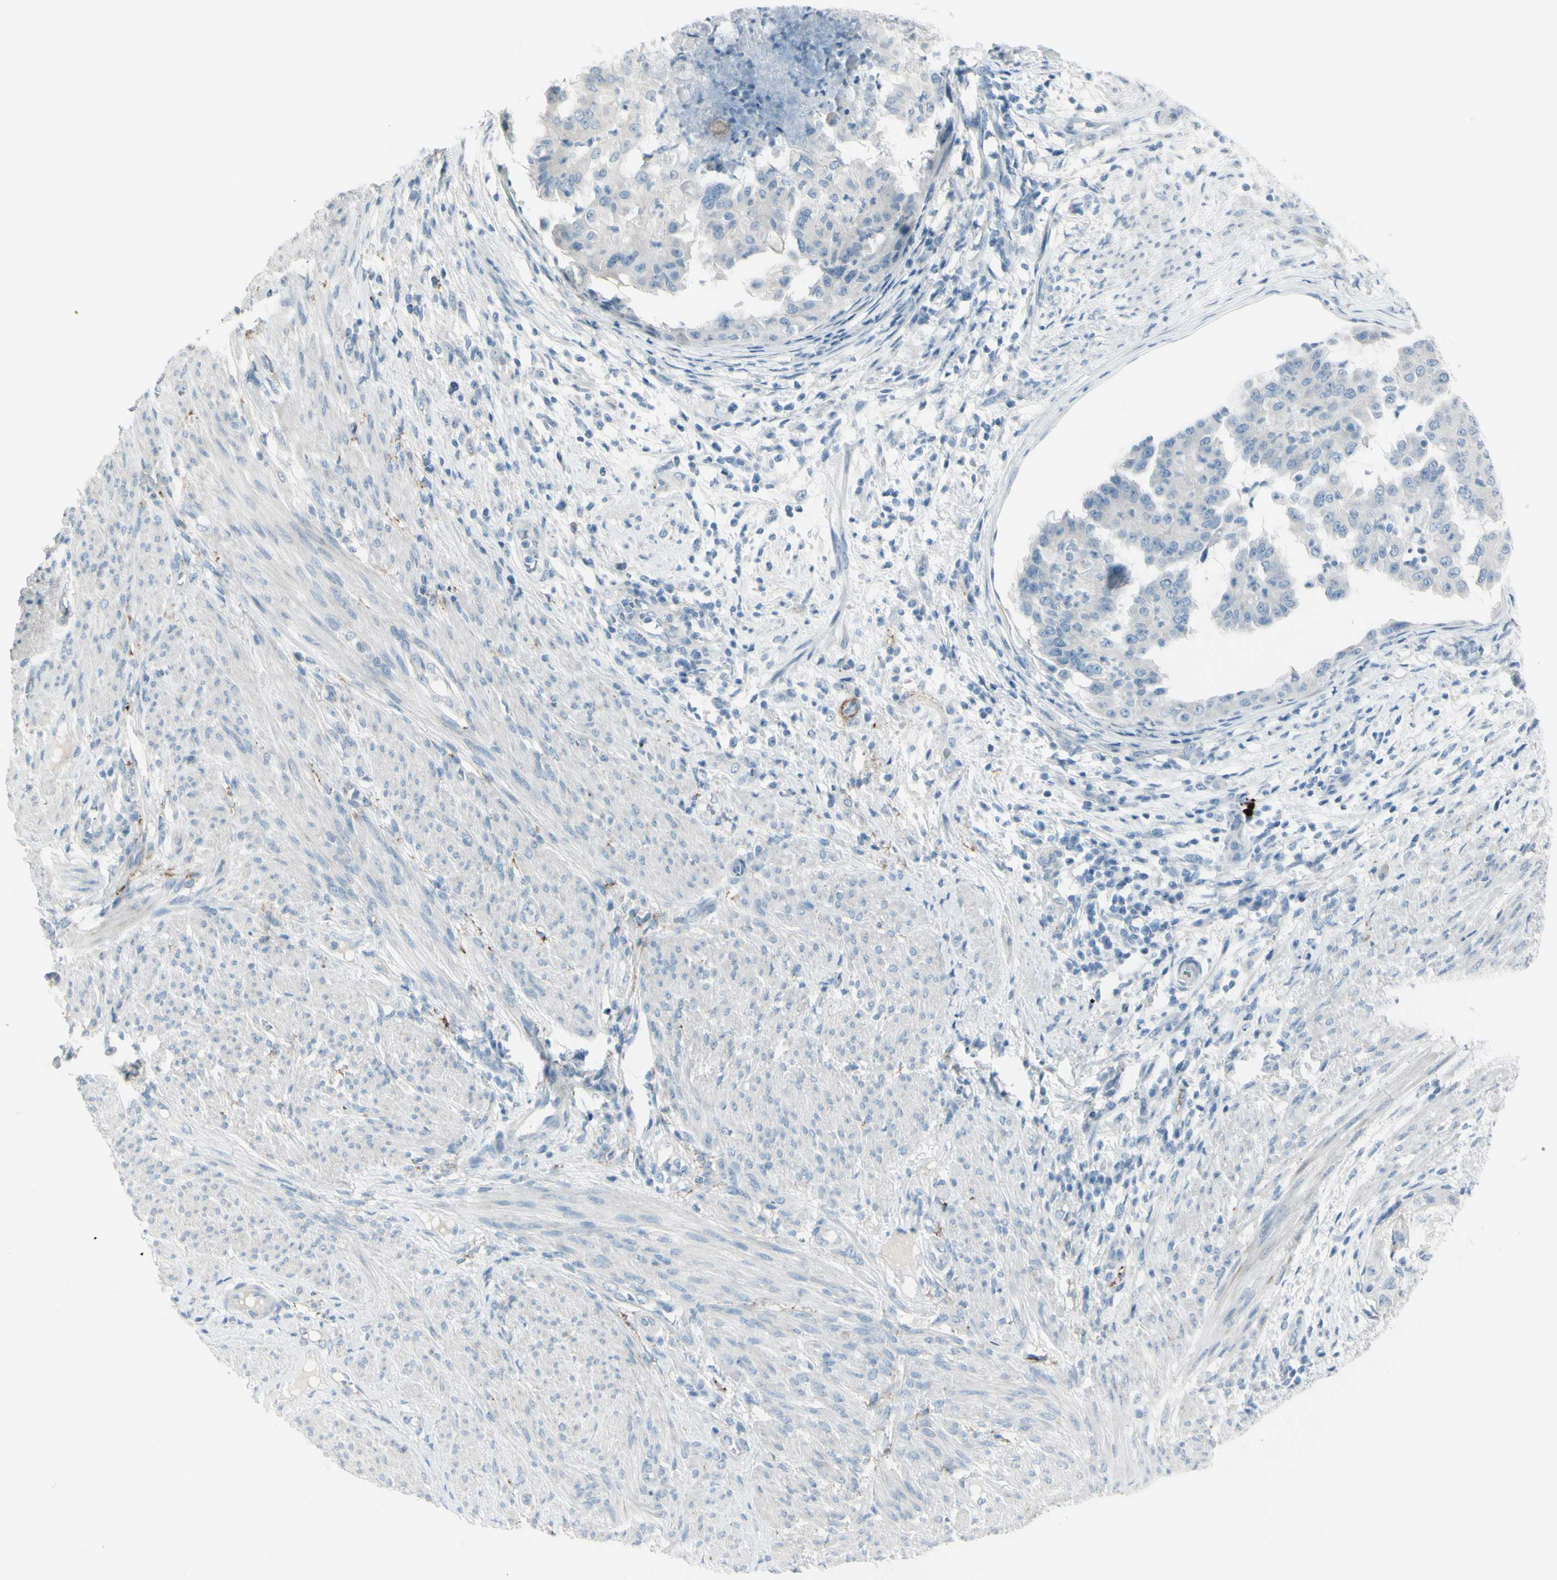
{"staining": {"intensity": "negative", "quantity": "none", "location": "none"}, "tissue": "endometrial cancer", "cell_type": "Tumor cells", "image_type": "cancer", "snomed": [{"axis": "morphology", "description": "Adenocarcinoma, NOS"}, {"axis": "topography", "description": "Endometrium"}], "caption": "Tumor cells show no significant protein staining in endometrial adenocarcinoma.", "gene": "GPR34", "patient": {"sex": "female", "age": 85}}